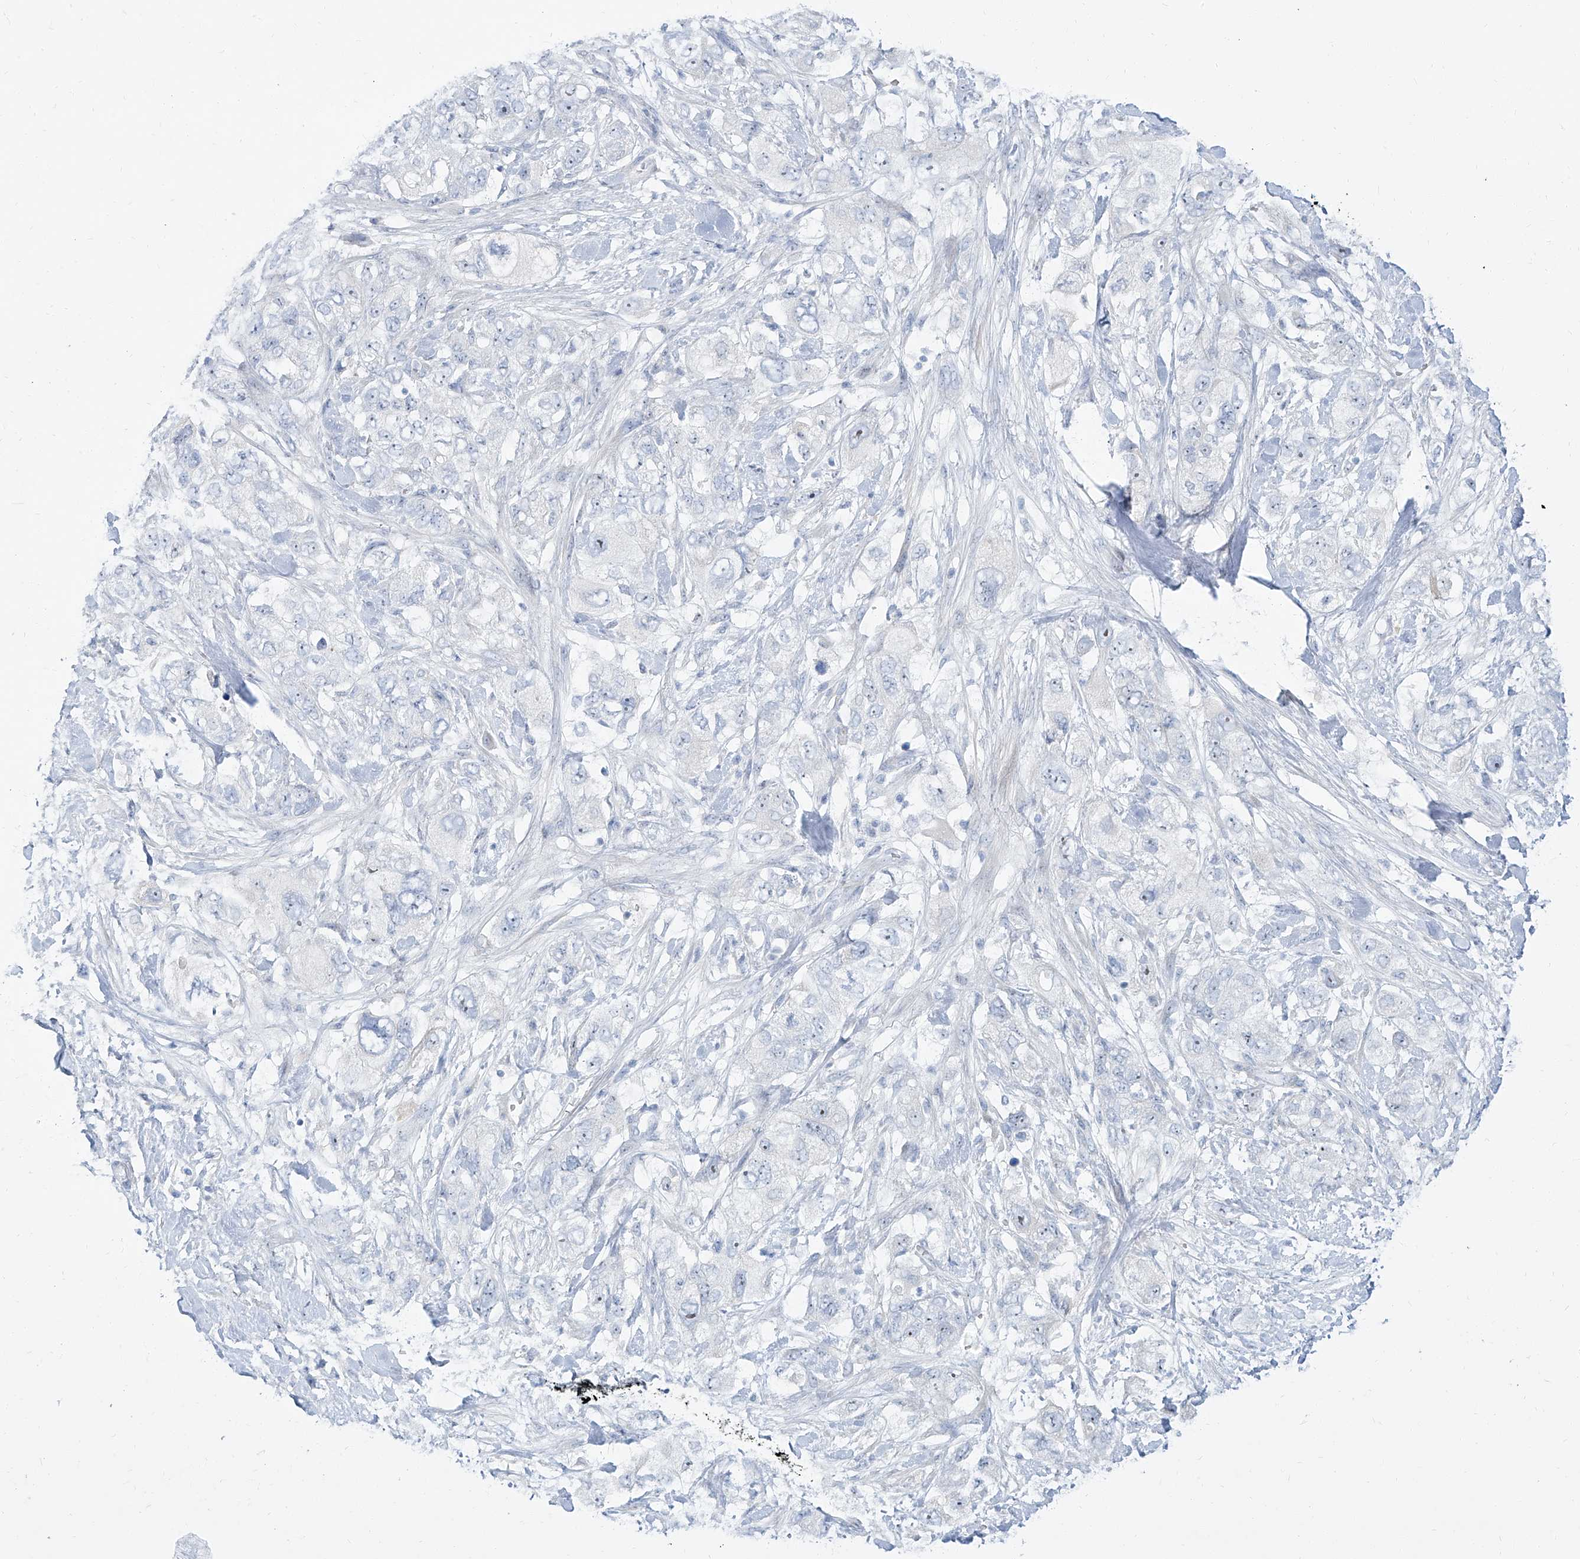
{"staining": {"intensity": "negative", "quantity": "none", "location": "none"}, "tissue": "pancreatic cancer", "cell_type": "Tumor cells", "image_type": "cancer", "snomed": [{"axis": "morphology", "description": "Adenocarcinoma, NOS"}, {"axis": "topography", "description": "Pancreas"}], "caption": "DAB immunohistochemical staining of human adenocarcinoma (pancreatic) displays no significant positivity in tumor cells. Nuclei are stained in blue.", "gene": "TXLNB", "patient": {"sex": "female", "age": 73}}